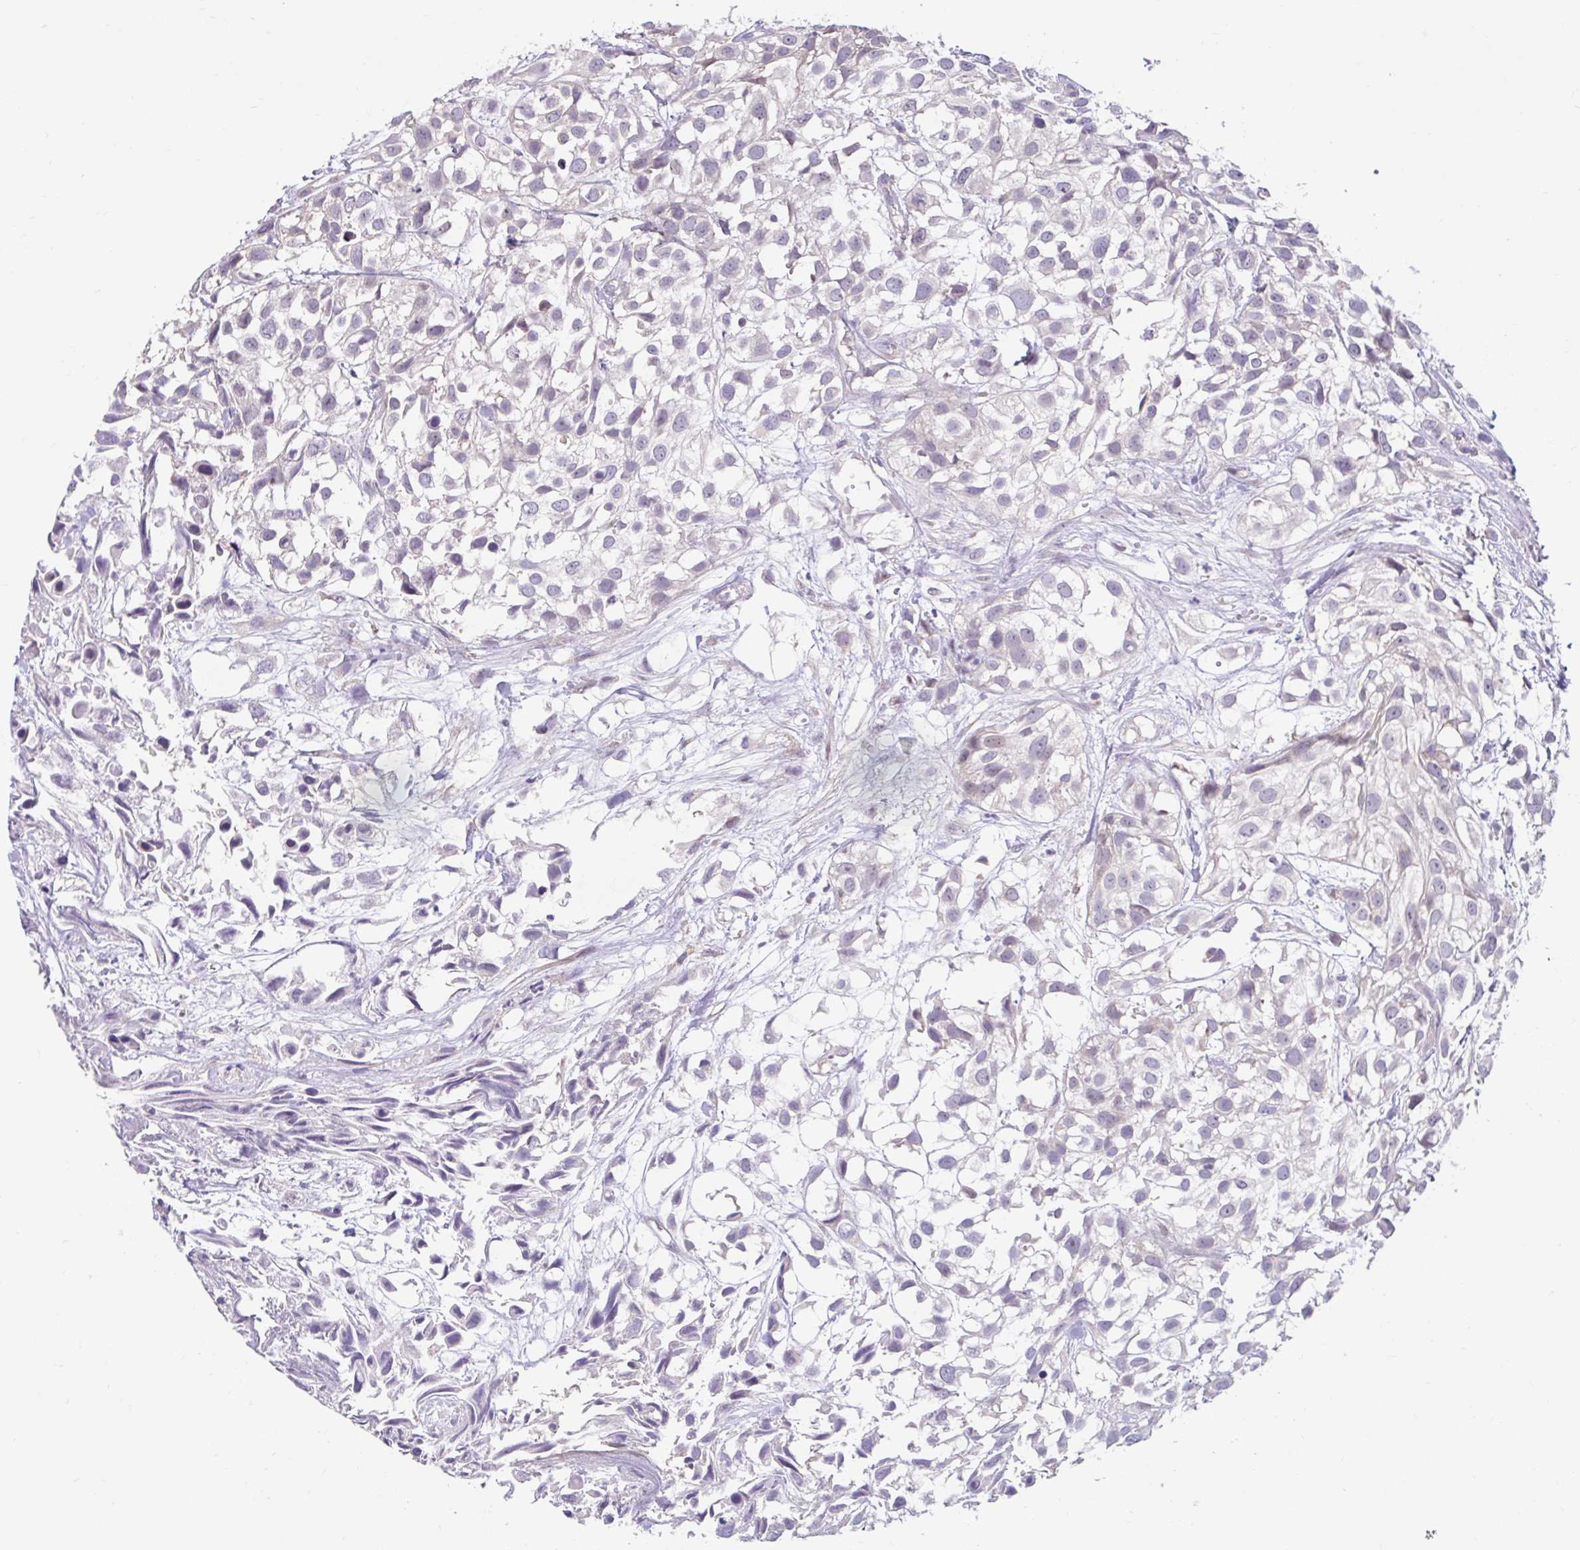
{"staining": {"intensity": "negative", "quantity": "none", "location": "none"}, "tissue": "urothelial cancer", "cell_type": "Tumor cells", "image_type": "cancer", "snomed": [{"axis": "morphology", "description": "Urothelial carcinoma, High grade"}, {"axis": "topography", "description": "Urinary bladder"}], "caption": "High power microscopy photomicrograph of an IHC histopathology image of urothelial cancer, revealing no significant staining in tumor cells. (Immunohistochemistry (ihc), brightfield microscopy, high magnification).", "gene": "NT5C1B", "patient": {"sex": "male", "age": 56}}